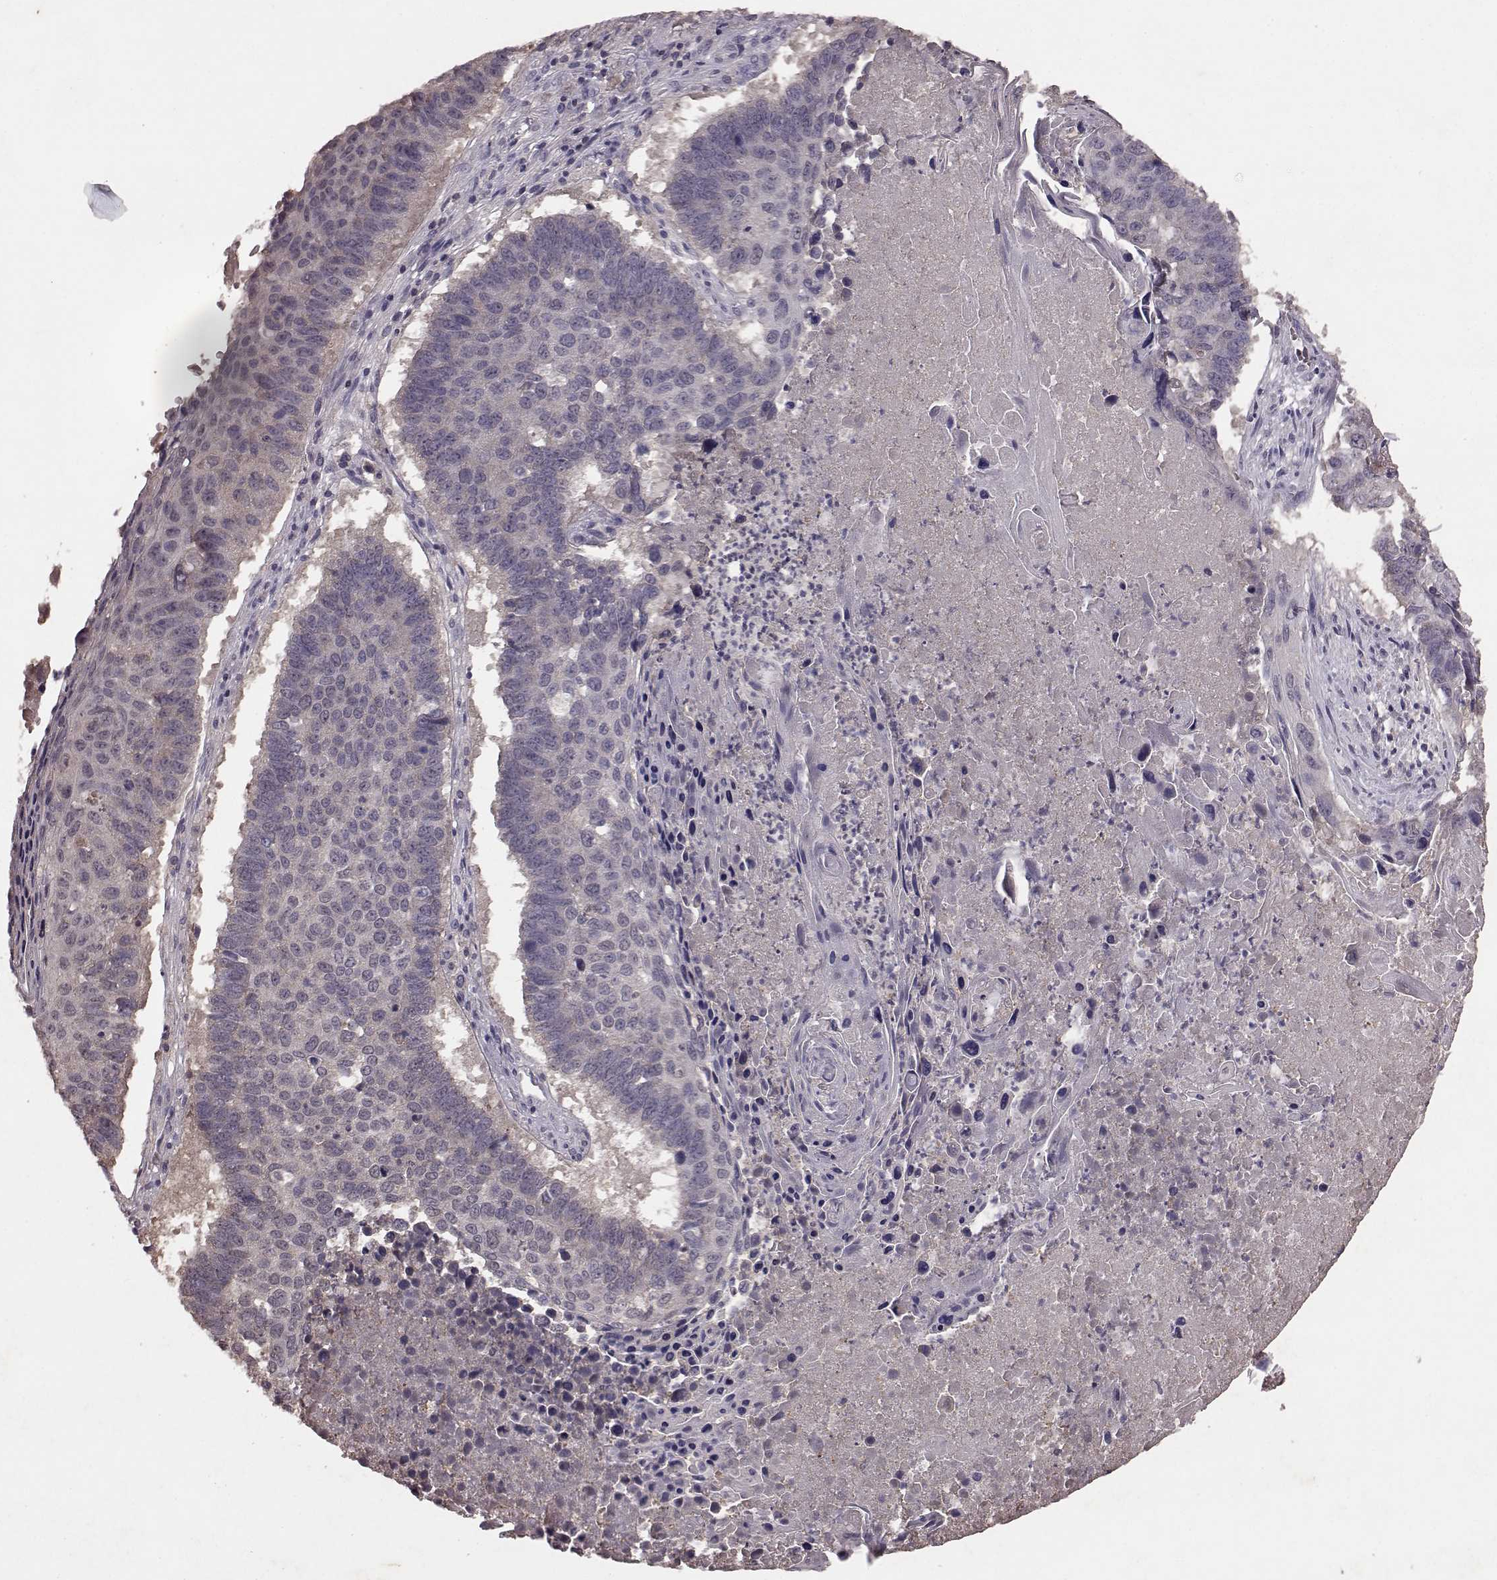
{"staining": {"intensity": "negative", "quantity": "none", "location": "none"}, "tissue": "lung cancer", "cell_type": "Tumor cells", "image_type": "cancer", "snomed": [{"axis": "morphology", "description": "Squamous cell carcinoma, NOS"}, {"axis": "topography", "description": "Lung"}], "caption": "Immunohistochemistry of human lung cancer (squamous cell carcinoma) demonstrates no expression in tumor cells. (DAB (3,3'-diaminobenzidine) immunohistochemistry visualized using brightfield microscopy, high magnification).", "gene": "FRRS1L", "patient": {"sex": "male", "age": 73}}